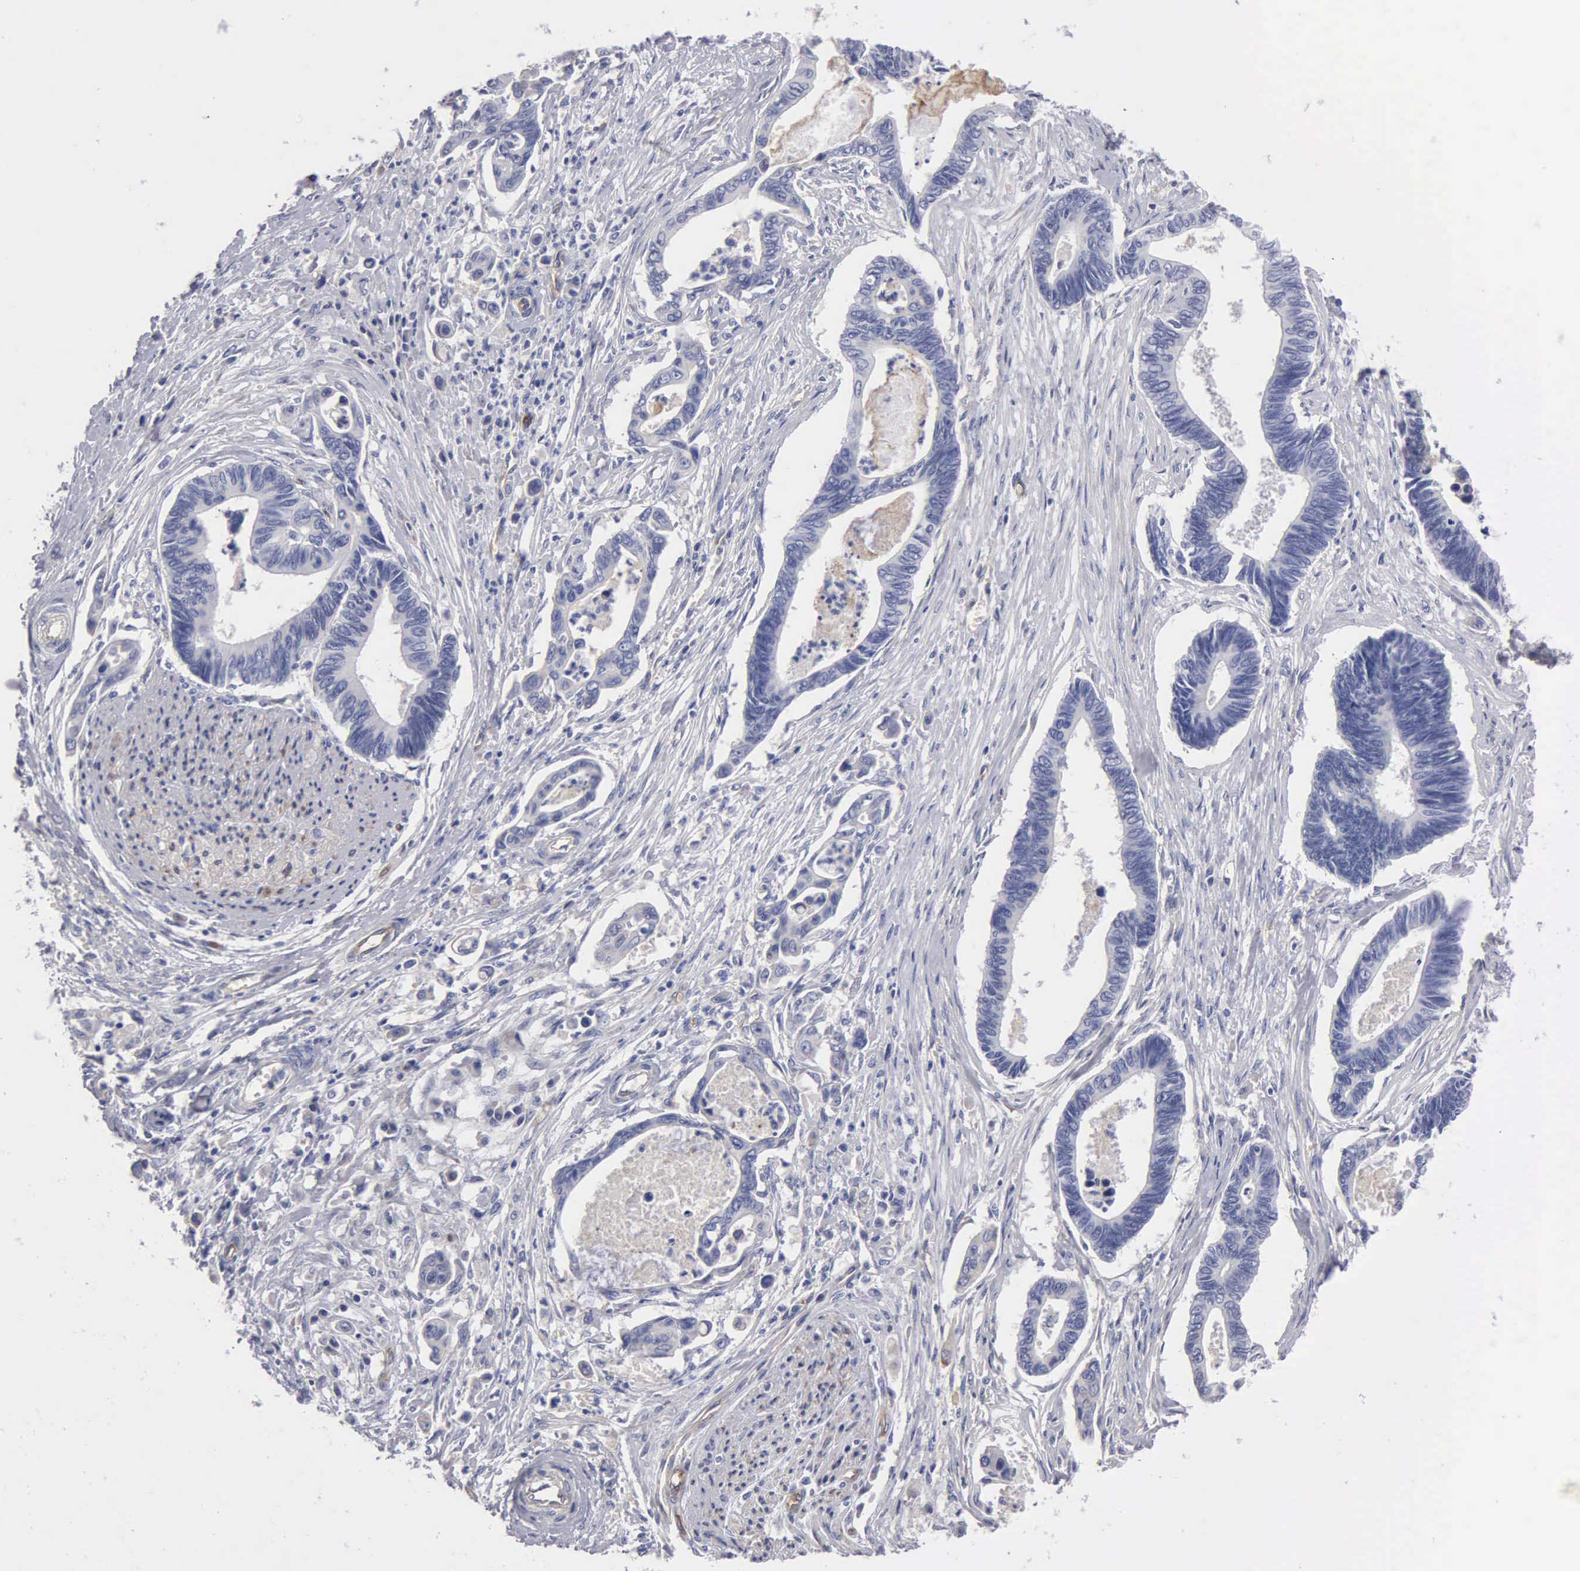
{"staining": {"intensity": "negative", "quantity": "none", "location": "none"}, "tissue": "pancreatic cancer", "cell_type": "Tumor cells", "image_type": "cancer", "snomed": [{"axis": "morphology", "description": "Adenocarcinoma, NOS"}, {"axis": "topography", "description": "Pancreas"}], "caption": "This is an IHC histopathology image of human pancreatic cancer (adenocarcinoma). There is no expression in tumor cells.", "gene": "RDX", "patient": {"sex": "female", "age": 70}}